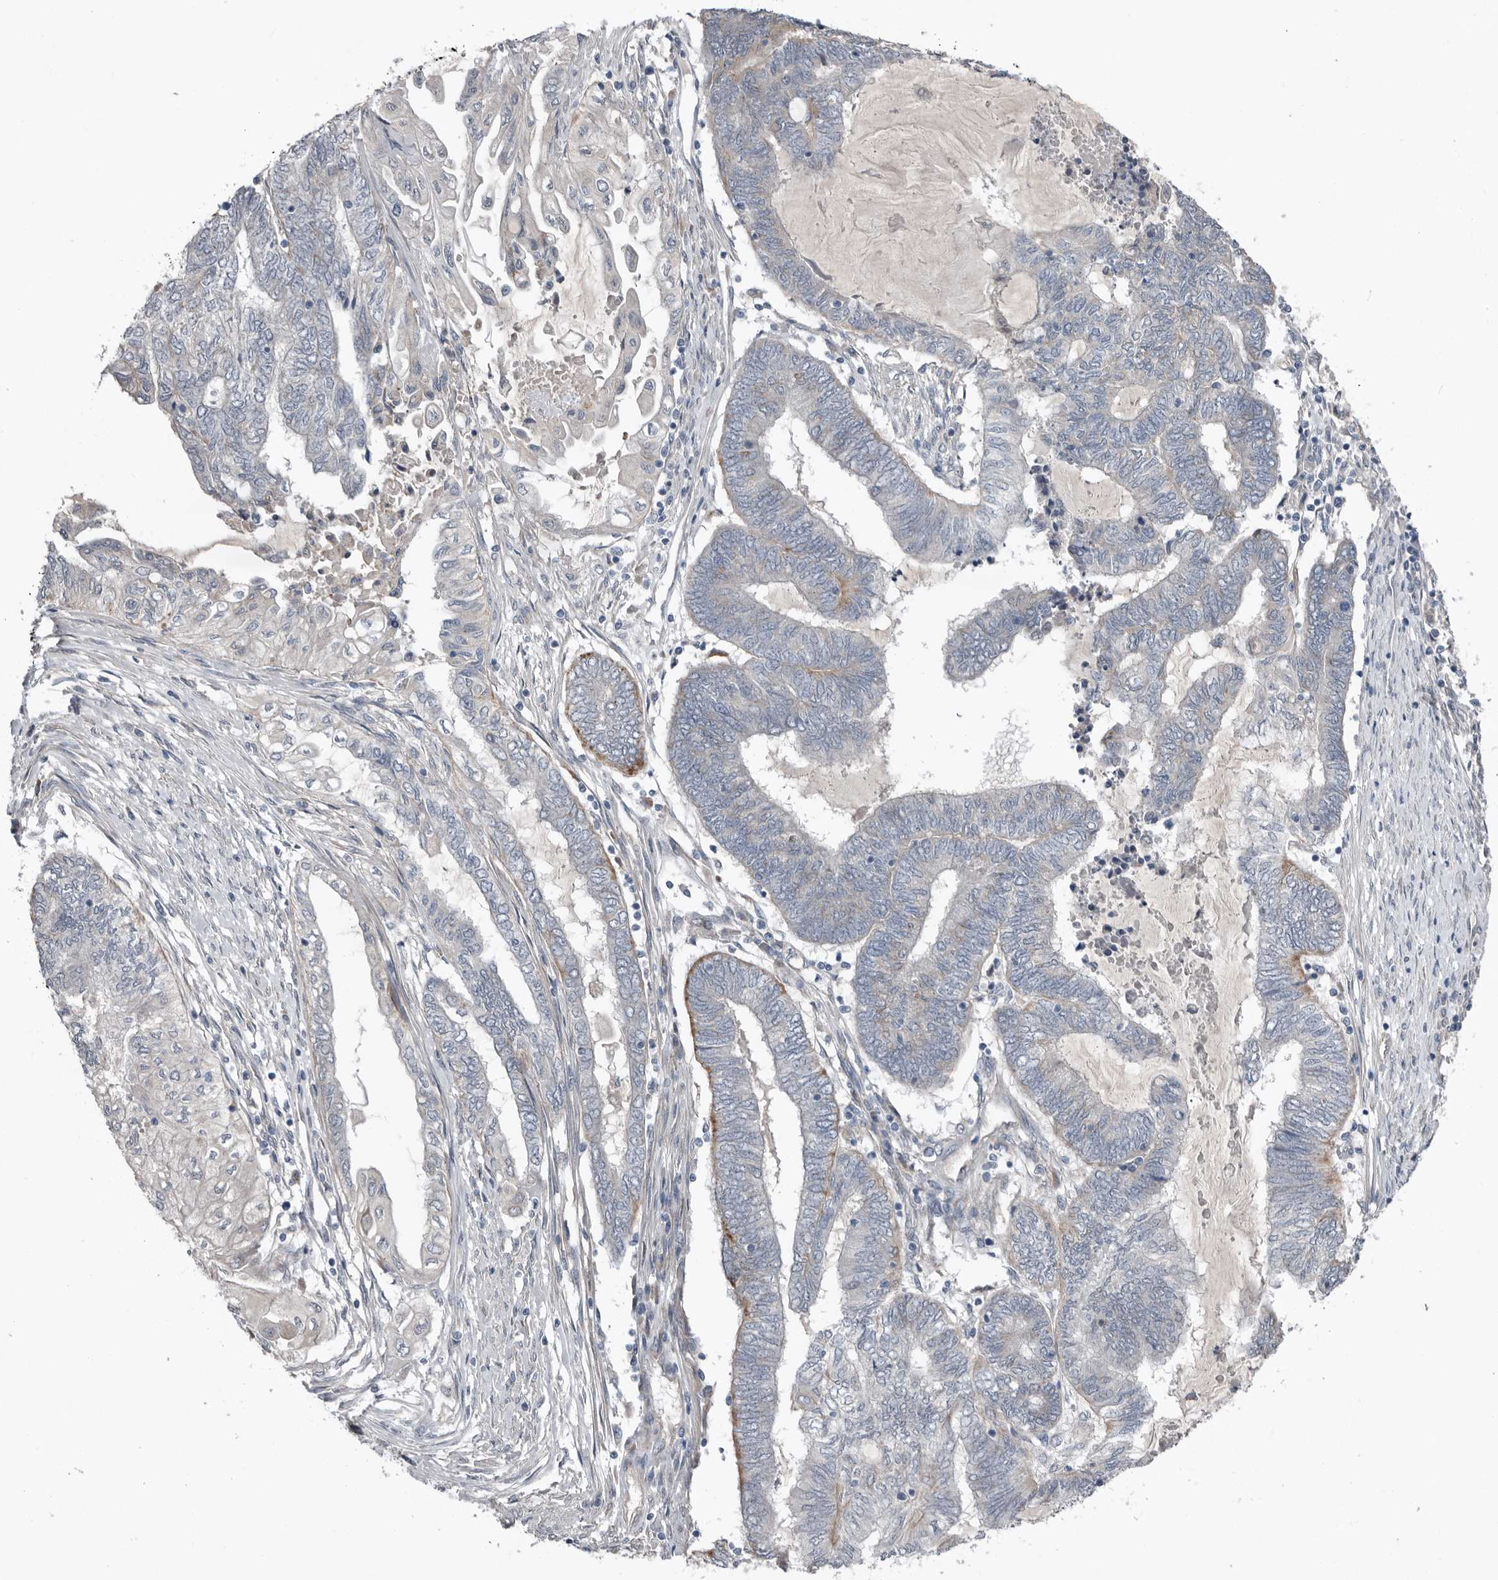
{"staining": {"intensity": "moderate", "quantity": "<25%", "location": "cytoplasmic/membranous"}, "tissue": "endometrial cancer", "cell_type": "Tumor cells", "image_type": "cancer", "snomed": [{"axis": "morphology", "description": "Adenocarcinoma, NOS"}, {"axis": "topography", "description": "Uterus"}, {"axis": "topography", "description": "Endometrium"}], "caption": "Tumor cells display low levels of moderate cytoplasmic/membranous positivity in about <25% of cells in endometrial cancer. (DAB (3,3'-diaminobenzidine) IHC, brown staining for protein, blue staining for nuclei).", "gene": "RANBP17", "patient": {"sex": "female", "age": 70}}